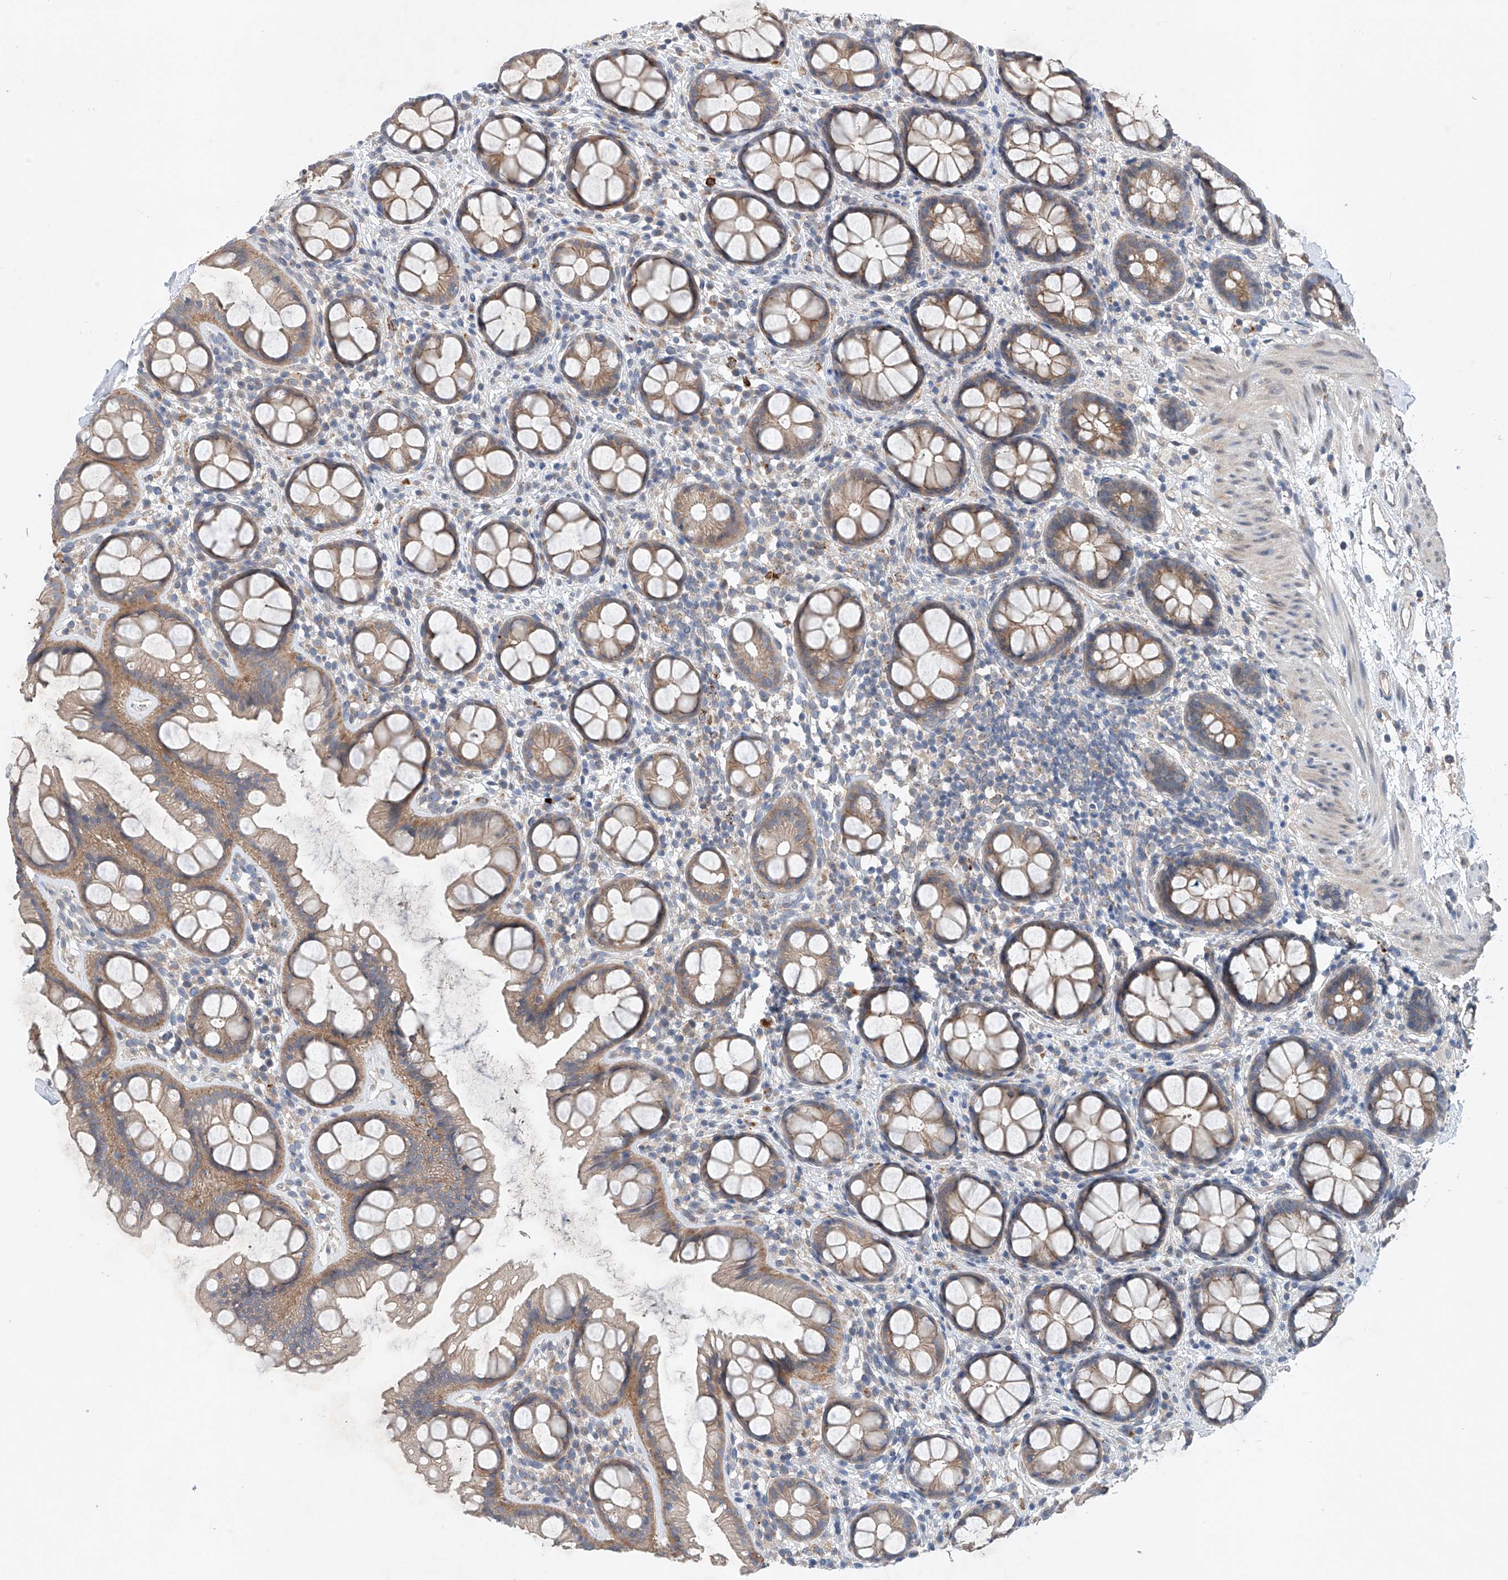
{"staining": {"intensity": "moderate", "quantity": ">75%", "location": "cytoplasmic/membranous"}, "tissue": "rectum", "cell_type": "Glandular cells", "image_type": "normal", "snomed": [{"axis": "morphology", "description": "Normal tissue, NOS"}, {"axis": "topography", "description": "Rectum"}], "caption": "IHC of unremarkable human rectum exhibits medium levels of moderate cytoplasmic/membranous expression in approximately >75% of glandular cells.", "gene": "CEP85L", "patient": {"sex": "female", "age": 65}}